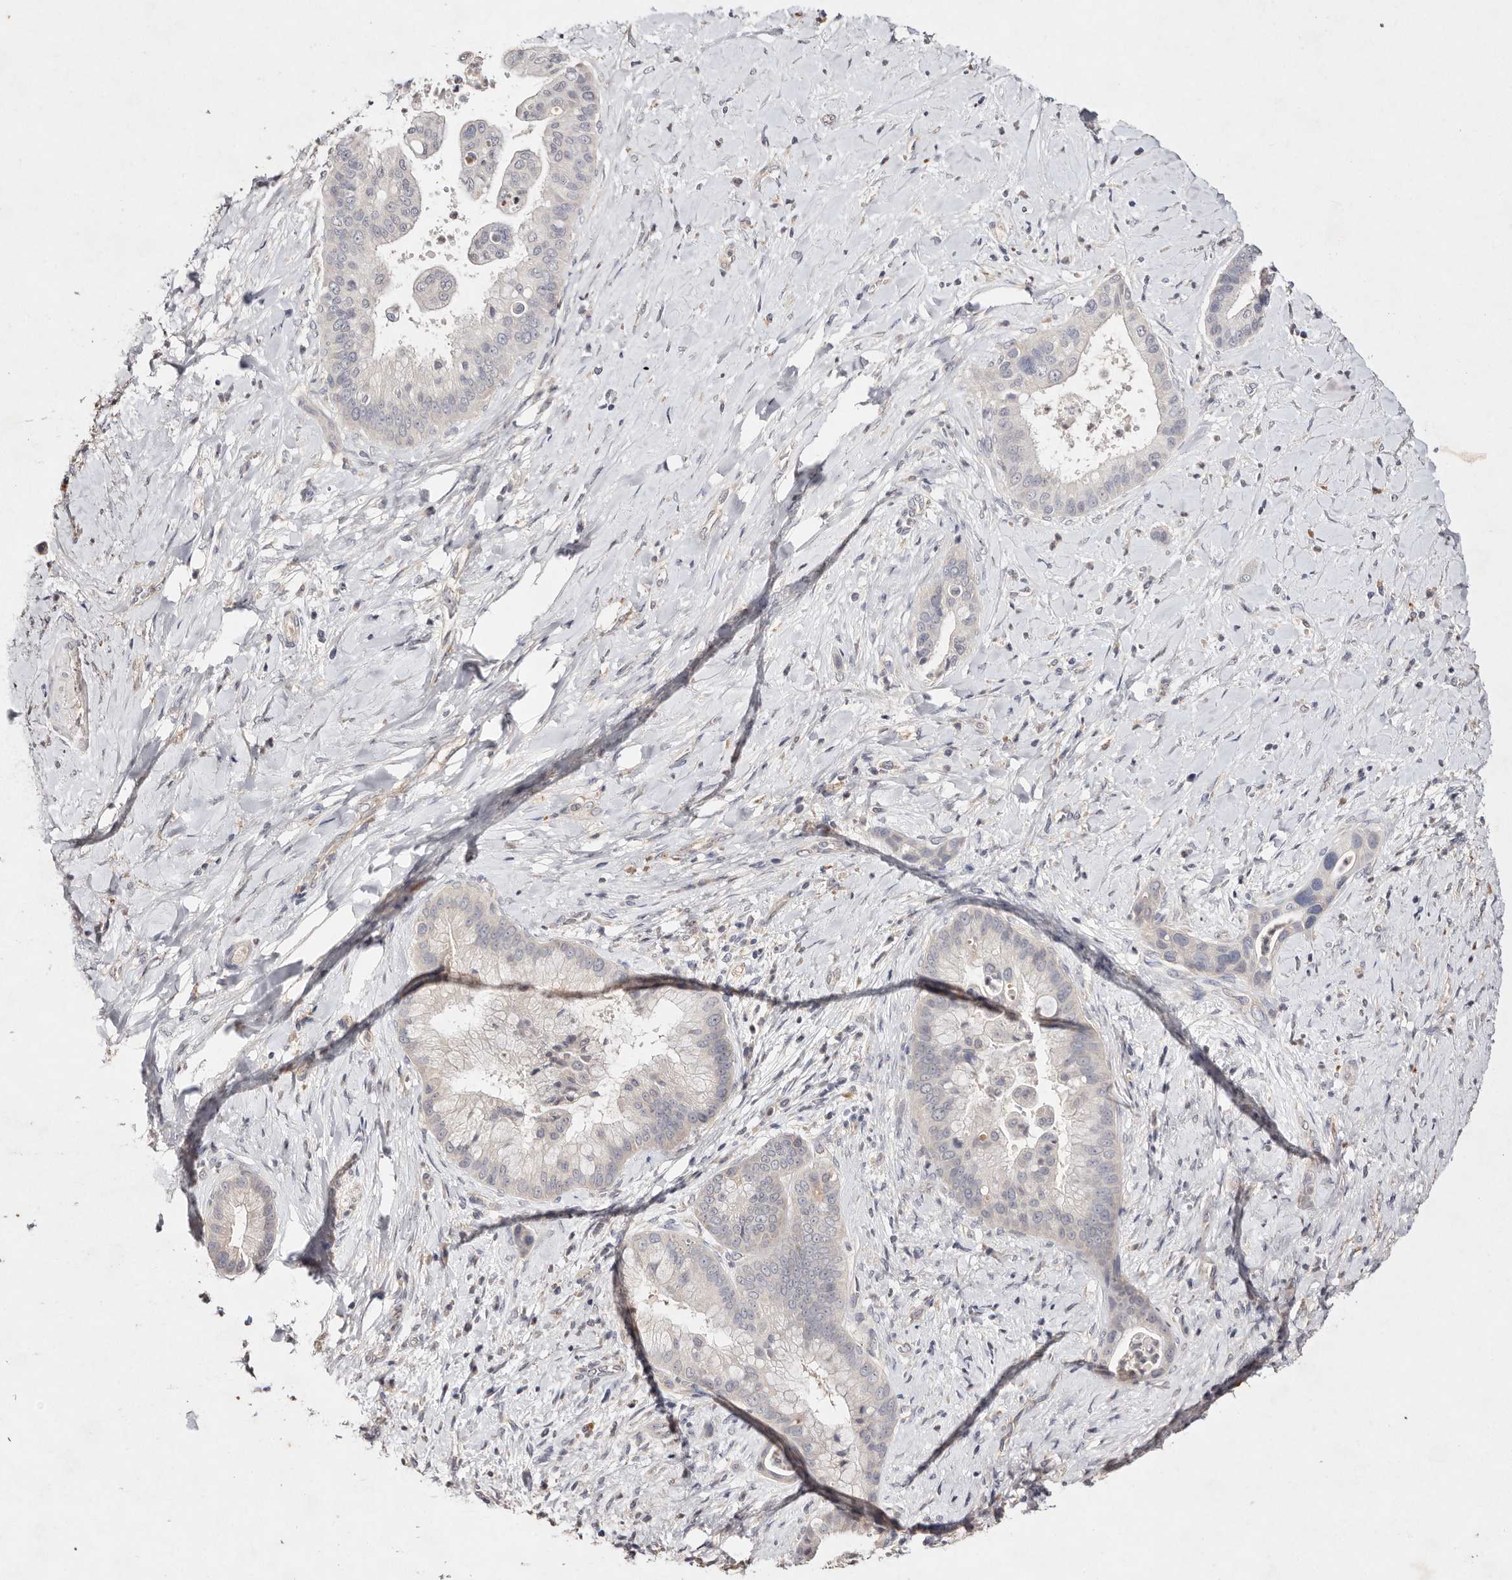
{"staining": {"intensity": "negative", "quantity": "none", "location": "none"}, "tissue": "liver cancer", "cell_type": "Tumor cells", "image_type": "cancer", "snomed": [{"axis": "morphology", "description": "Cholangiocarcinoma"}, {"axis": "topography", "description": "Liver"}], "caption": "Immunohistochemistry micrograph of human cholangiocarcinoma (liver) stained for a protein (brown), which demonstrates no expression in tumor cells.", "gene": "TSC2", "patient": {"sex": "female", "age": 54}}